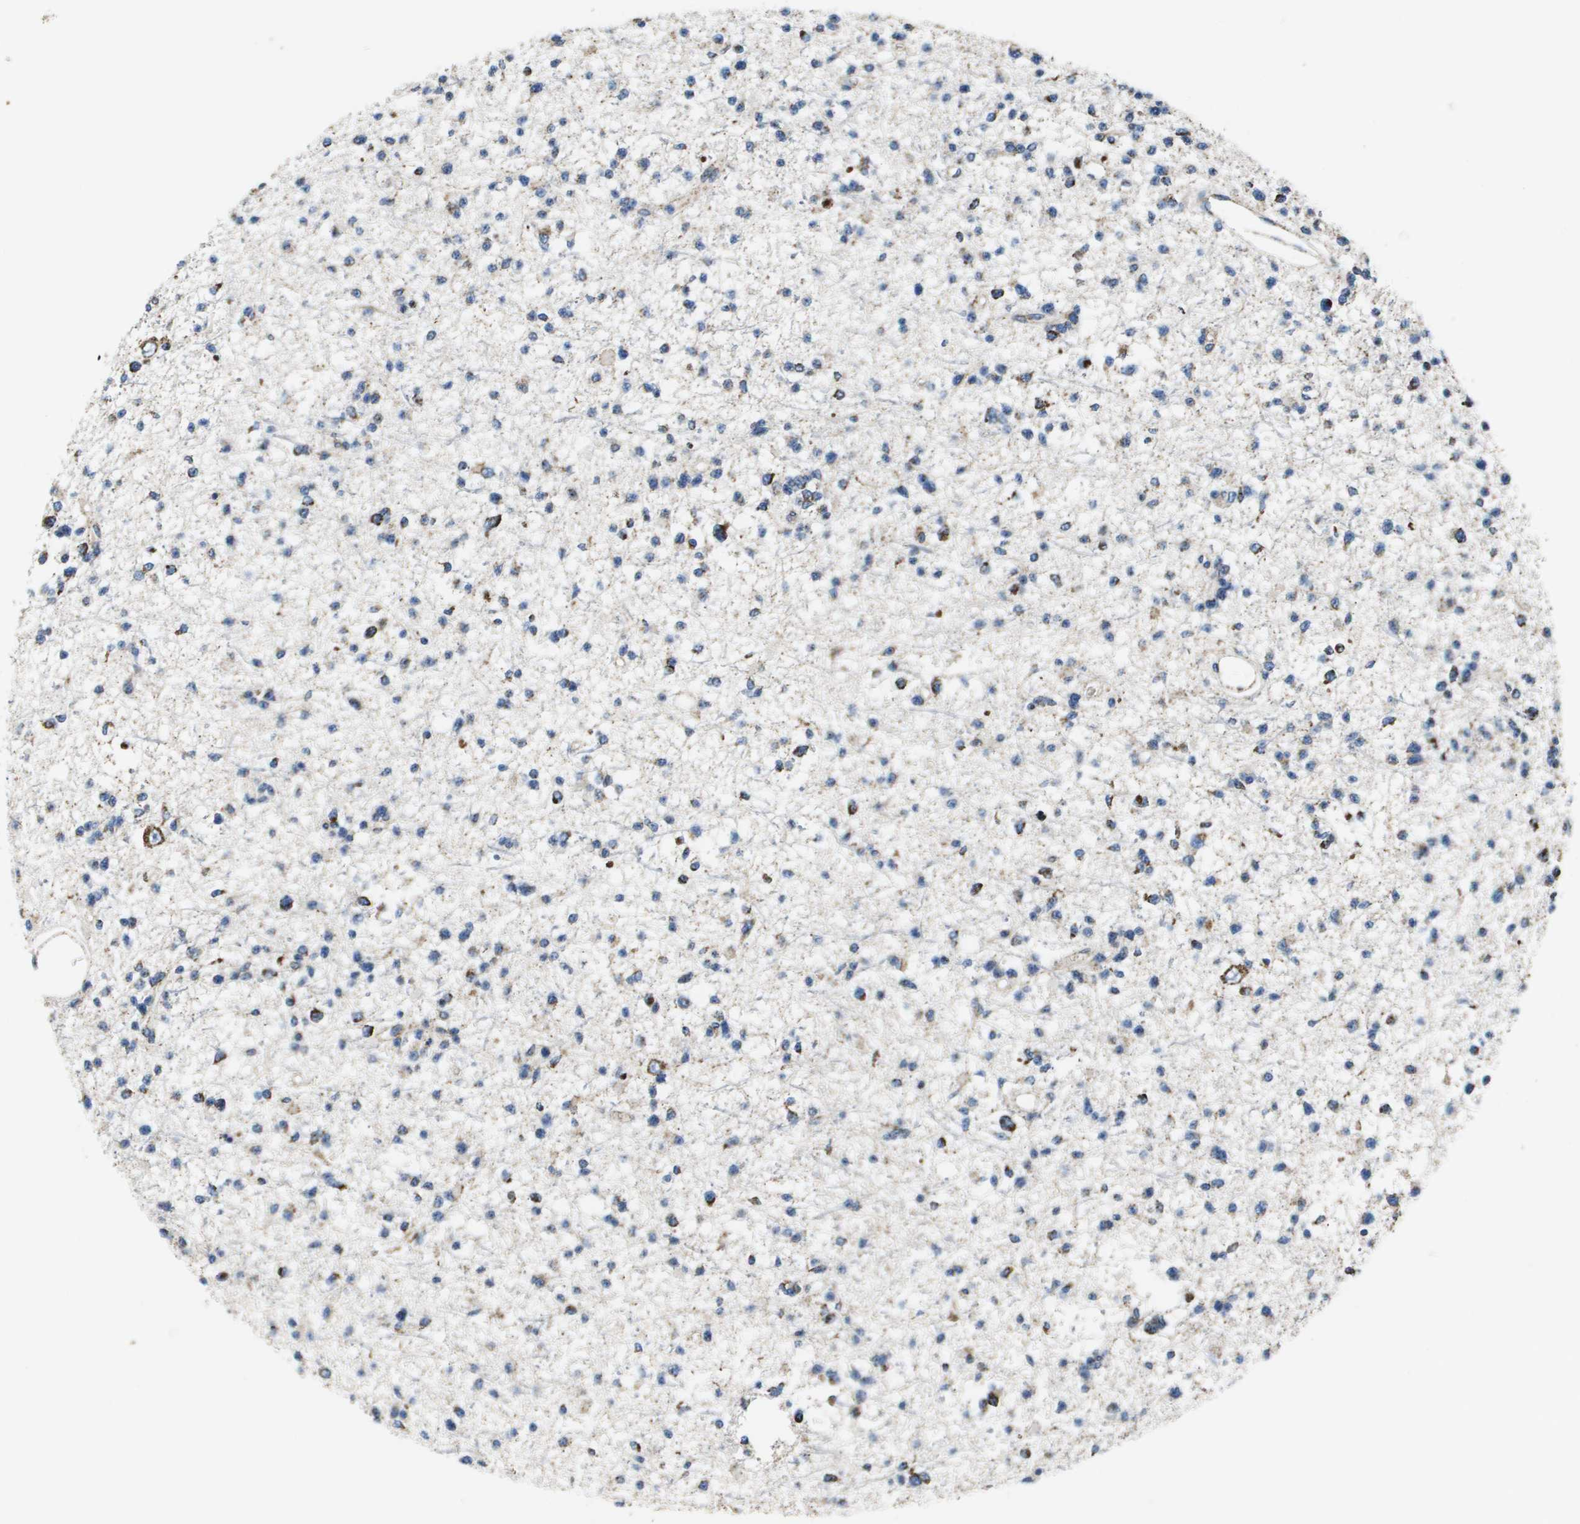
{"staining": {"intensity": "strong", "quantity": "25%-75%", "location": "cytoplasmic/membranous"}, "tissue": "glioma", "cell_type": "Tumor cells", "image_type": "cancer", "snomed": [{"axis": "morphology", "description": "Glioma, malignant, Low grade"}, {"axis": "topography", "description": "Brain"}], "caption": "Malignant low-grade glioma tissue demonstrates strong cytoplasmic/membranous positivity in approximately 25%-75% of tumor cells", "gene": "ATP5F1B", "patient": {"sex": "female", "age": 22}}